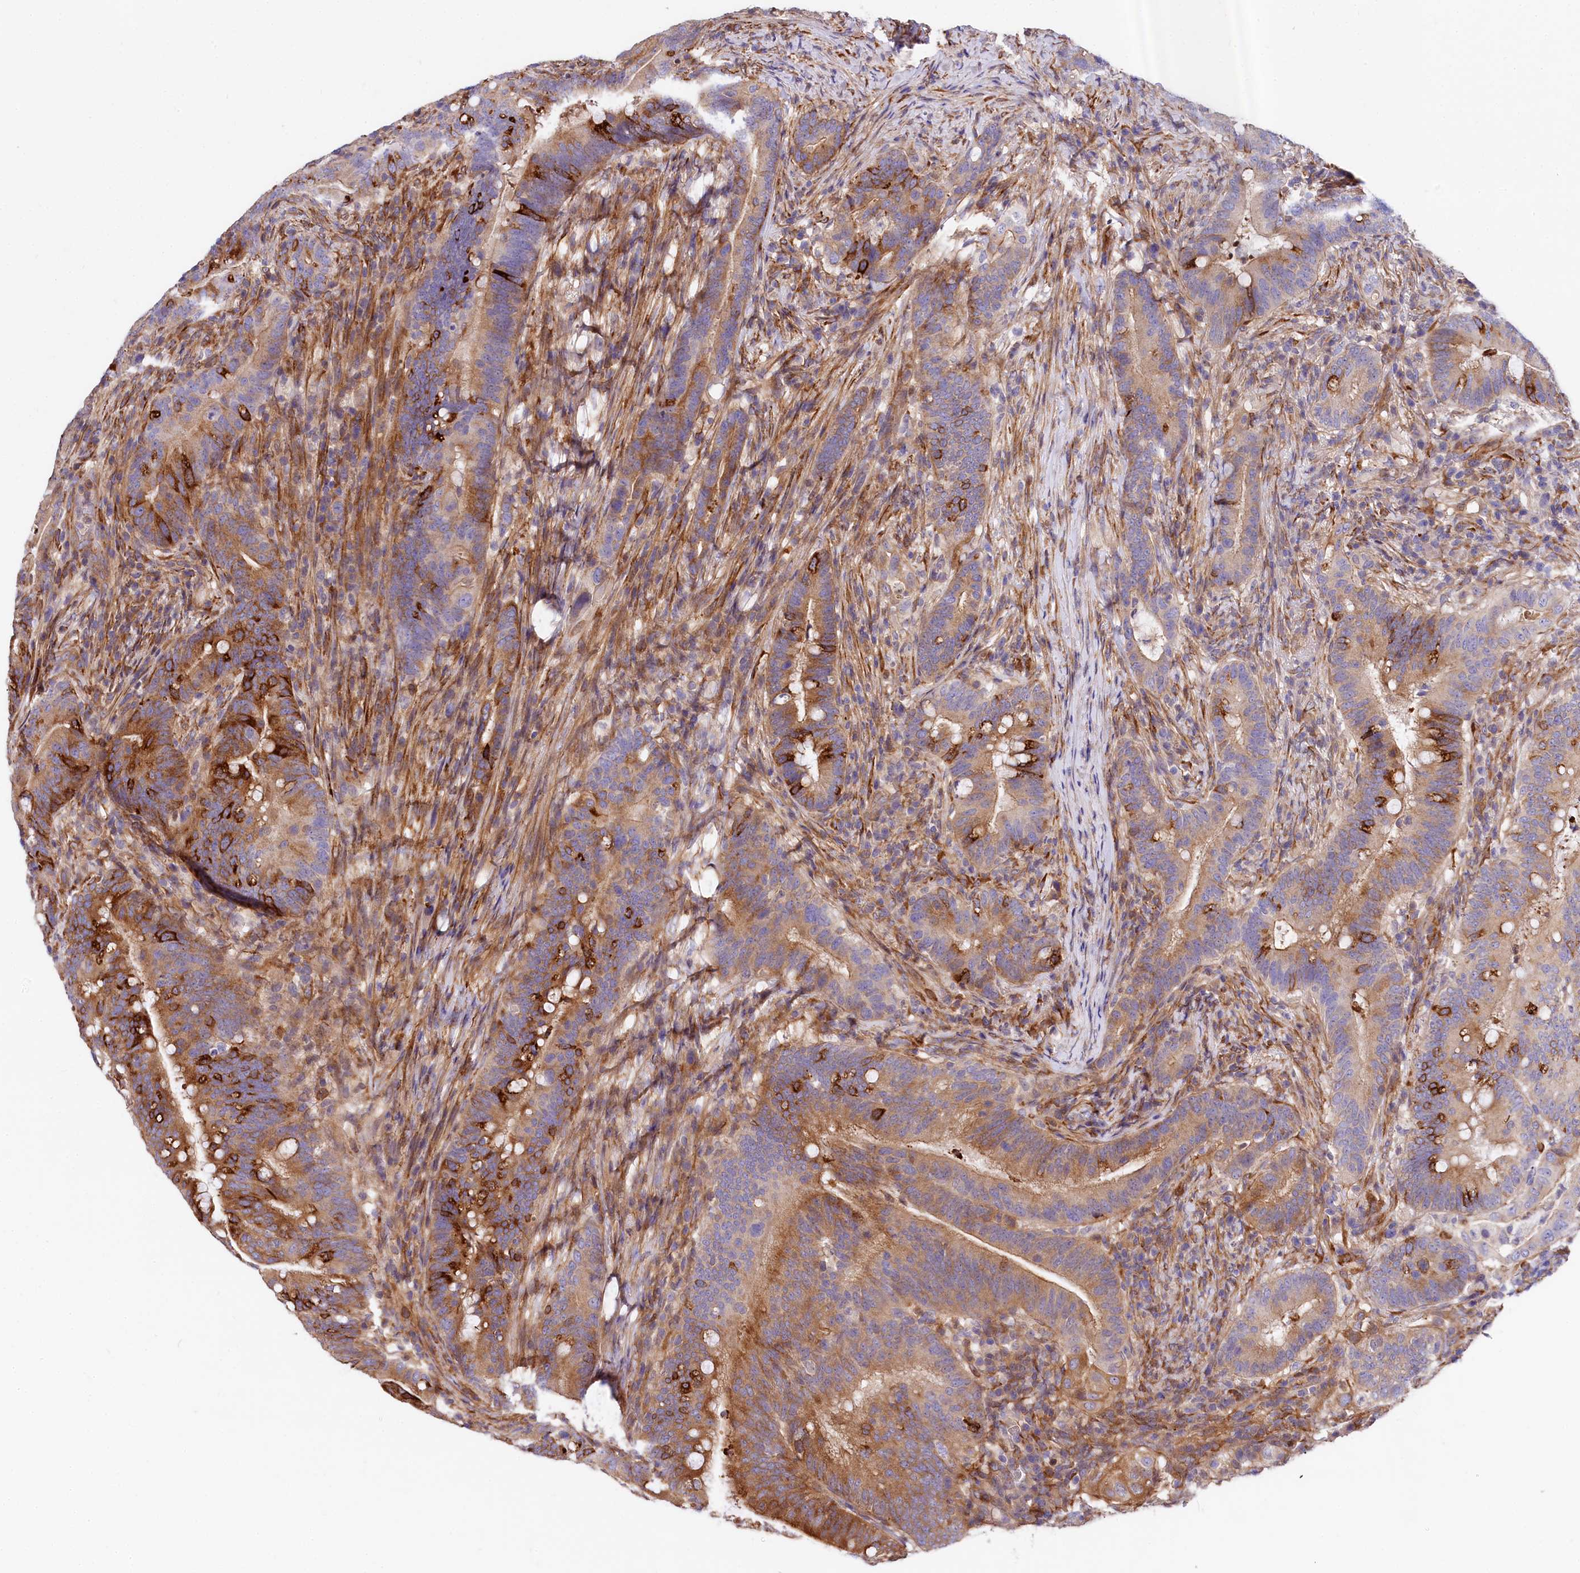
{"staining": {"intensity": "strong", "quantity": "25%-75%", "location": "cytoplasmic/membranous"}, "tissue": "colorectal cancer", "cell_type": "Tumor cells", "image_type": "cancer", "snomed": [{"axis": "morphology", "description": "Adenocarcinoma, NOS"}, {"axis": "topography", "description": "Colon"}], "caption": "Colorectal cancer stained with a brown dye exhibits strong cytoplasmic/membranous positive positivity in about 25%-75% of tumor cells.", "gene": "FCHSD2", "patient": {"sex": "female", "age": 66}}